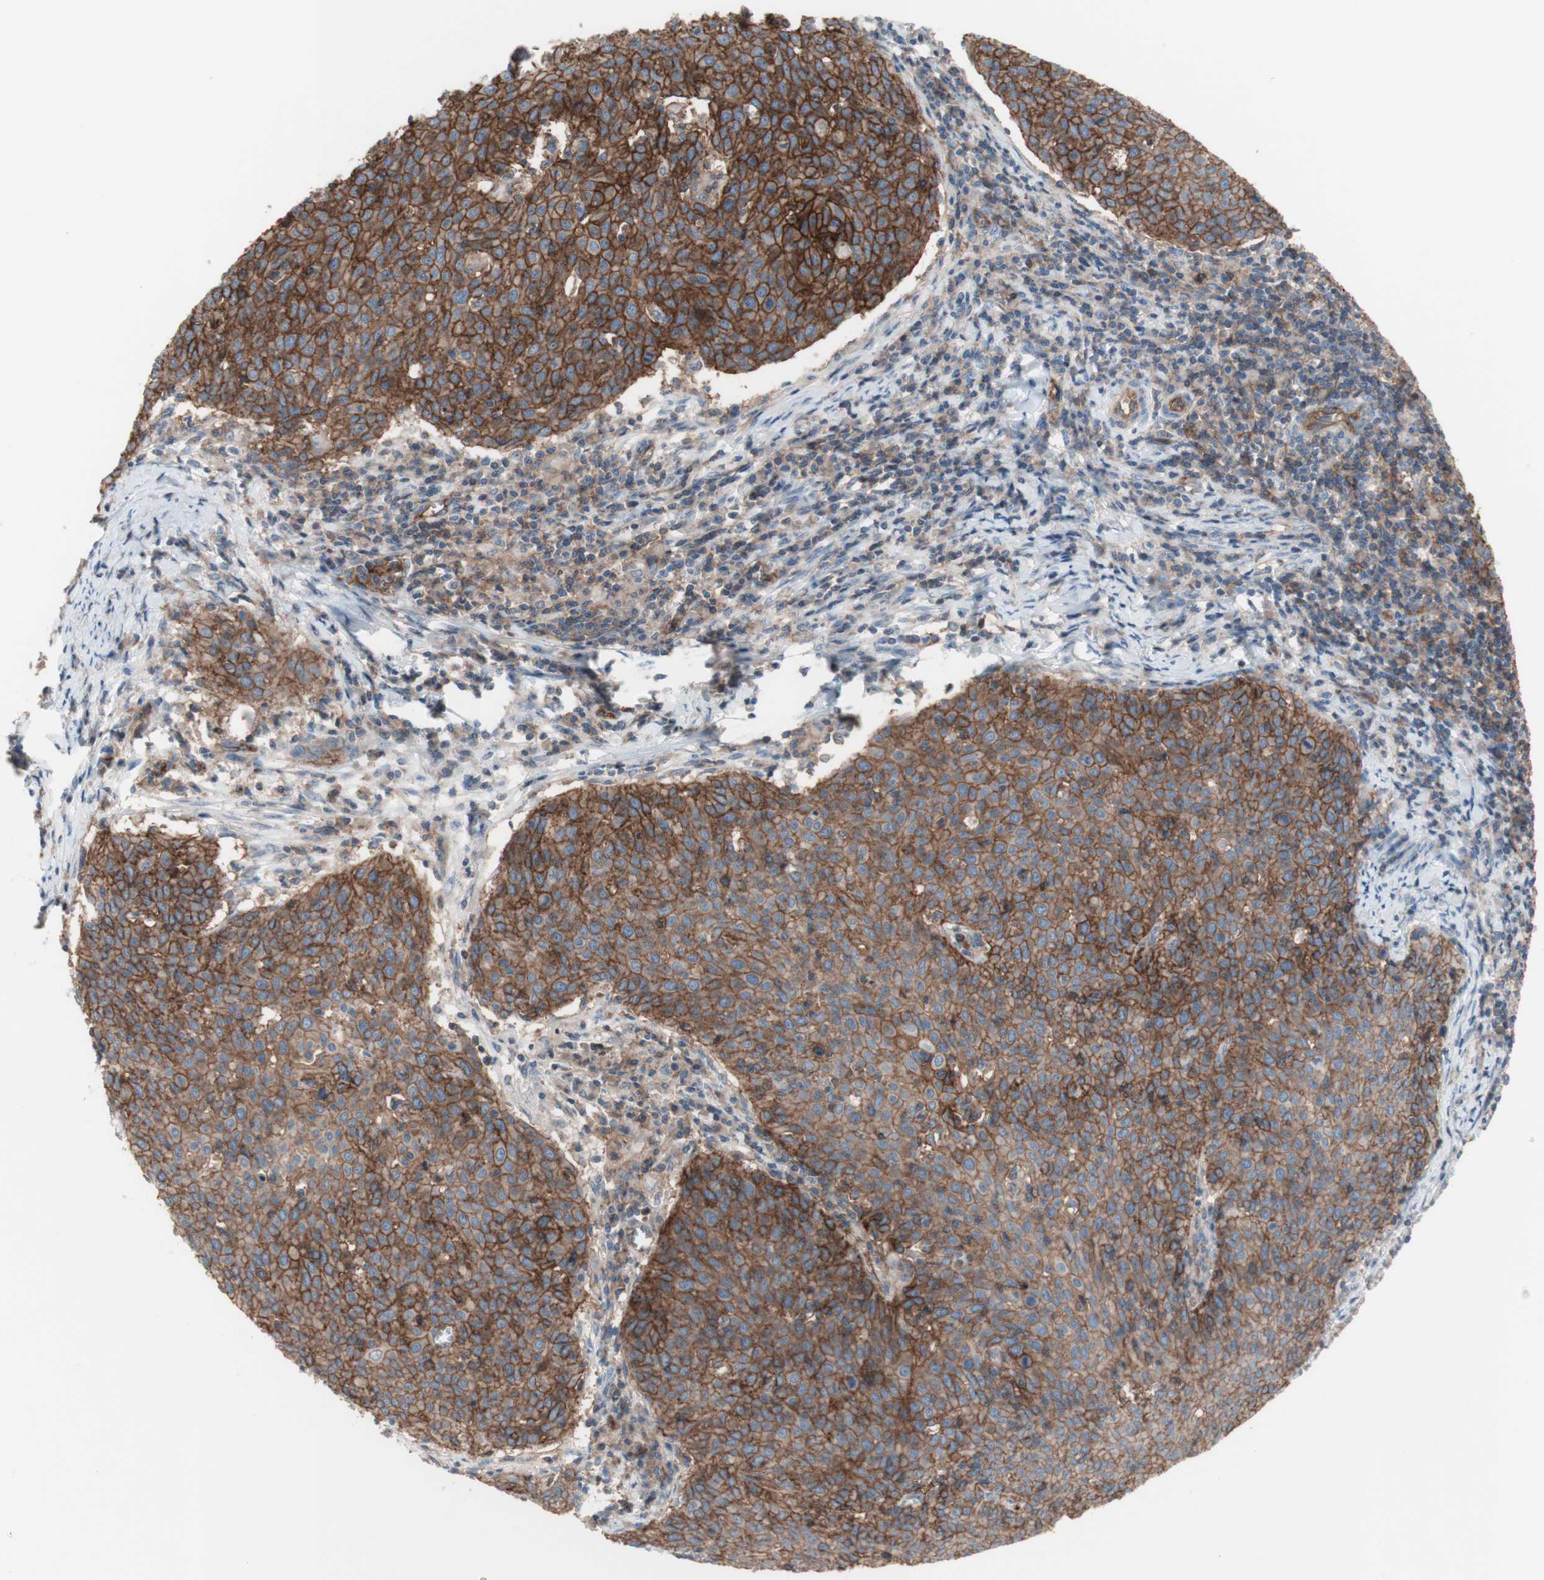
{"staining": {"intensity": "moderate", "quantity": ">75%", "location": "cytoplasmic/membranous"}, "tissue": "cervical cancer", "cell_type": "Tumor cells", "image_type": "cancer", "snomed": [{"axis": "morphology", "description": "Squamous cell carcinoma, NOS"}, {"axis": "topography", "description": "Cervix"}], "caption": "A brown stain labels moderate cytoplasmic/membranous positivity of a protein in squamous cell carcinoma (cervical) tumor cells.", "gene": "CD46", "patient": {"sex": "female", "age": 38}}